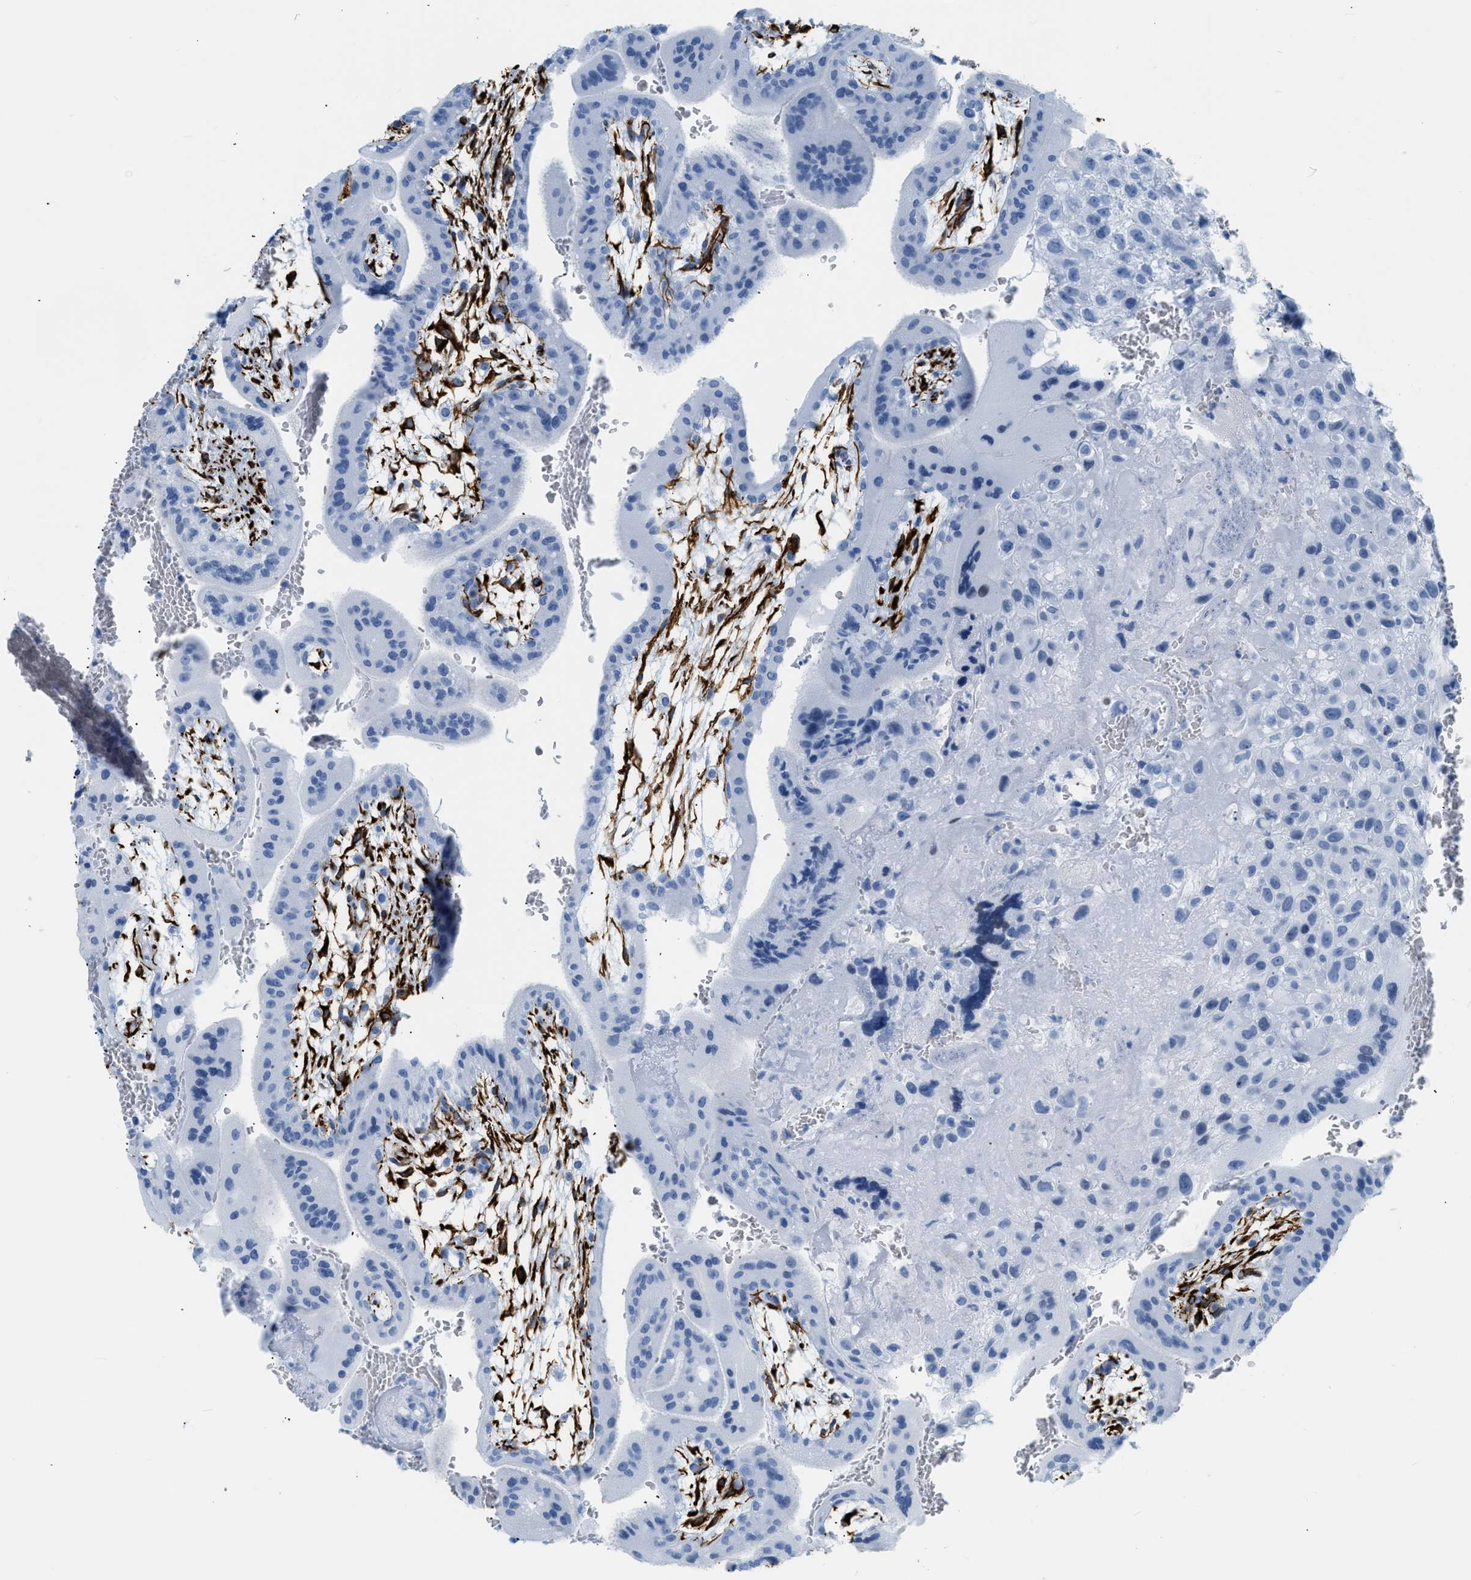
{"staining": {"intensity": "negative", "quantity": "none", "location": "none"}, "tissue": "placenta", "cell_type": "Decidual cells", "image_type": "normal", "snomed": [{"axis": "morphology", "description": "Normal tissue, NOS"}, {"axis": "topography", "description": "Placenta"}], "caption": "Photomicrograph shows no significant protein staining in decidual cells of benign placenta.", "gene": "DES", "patient": {"sex": "female", "age": 35}}